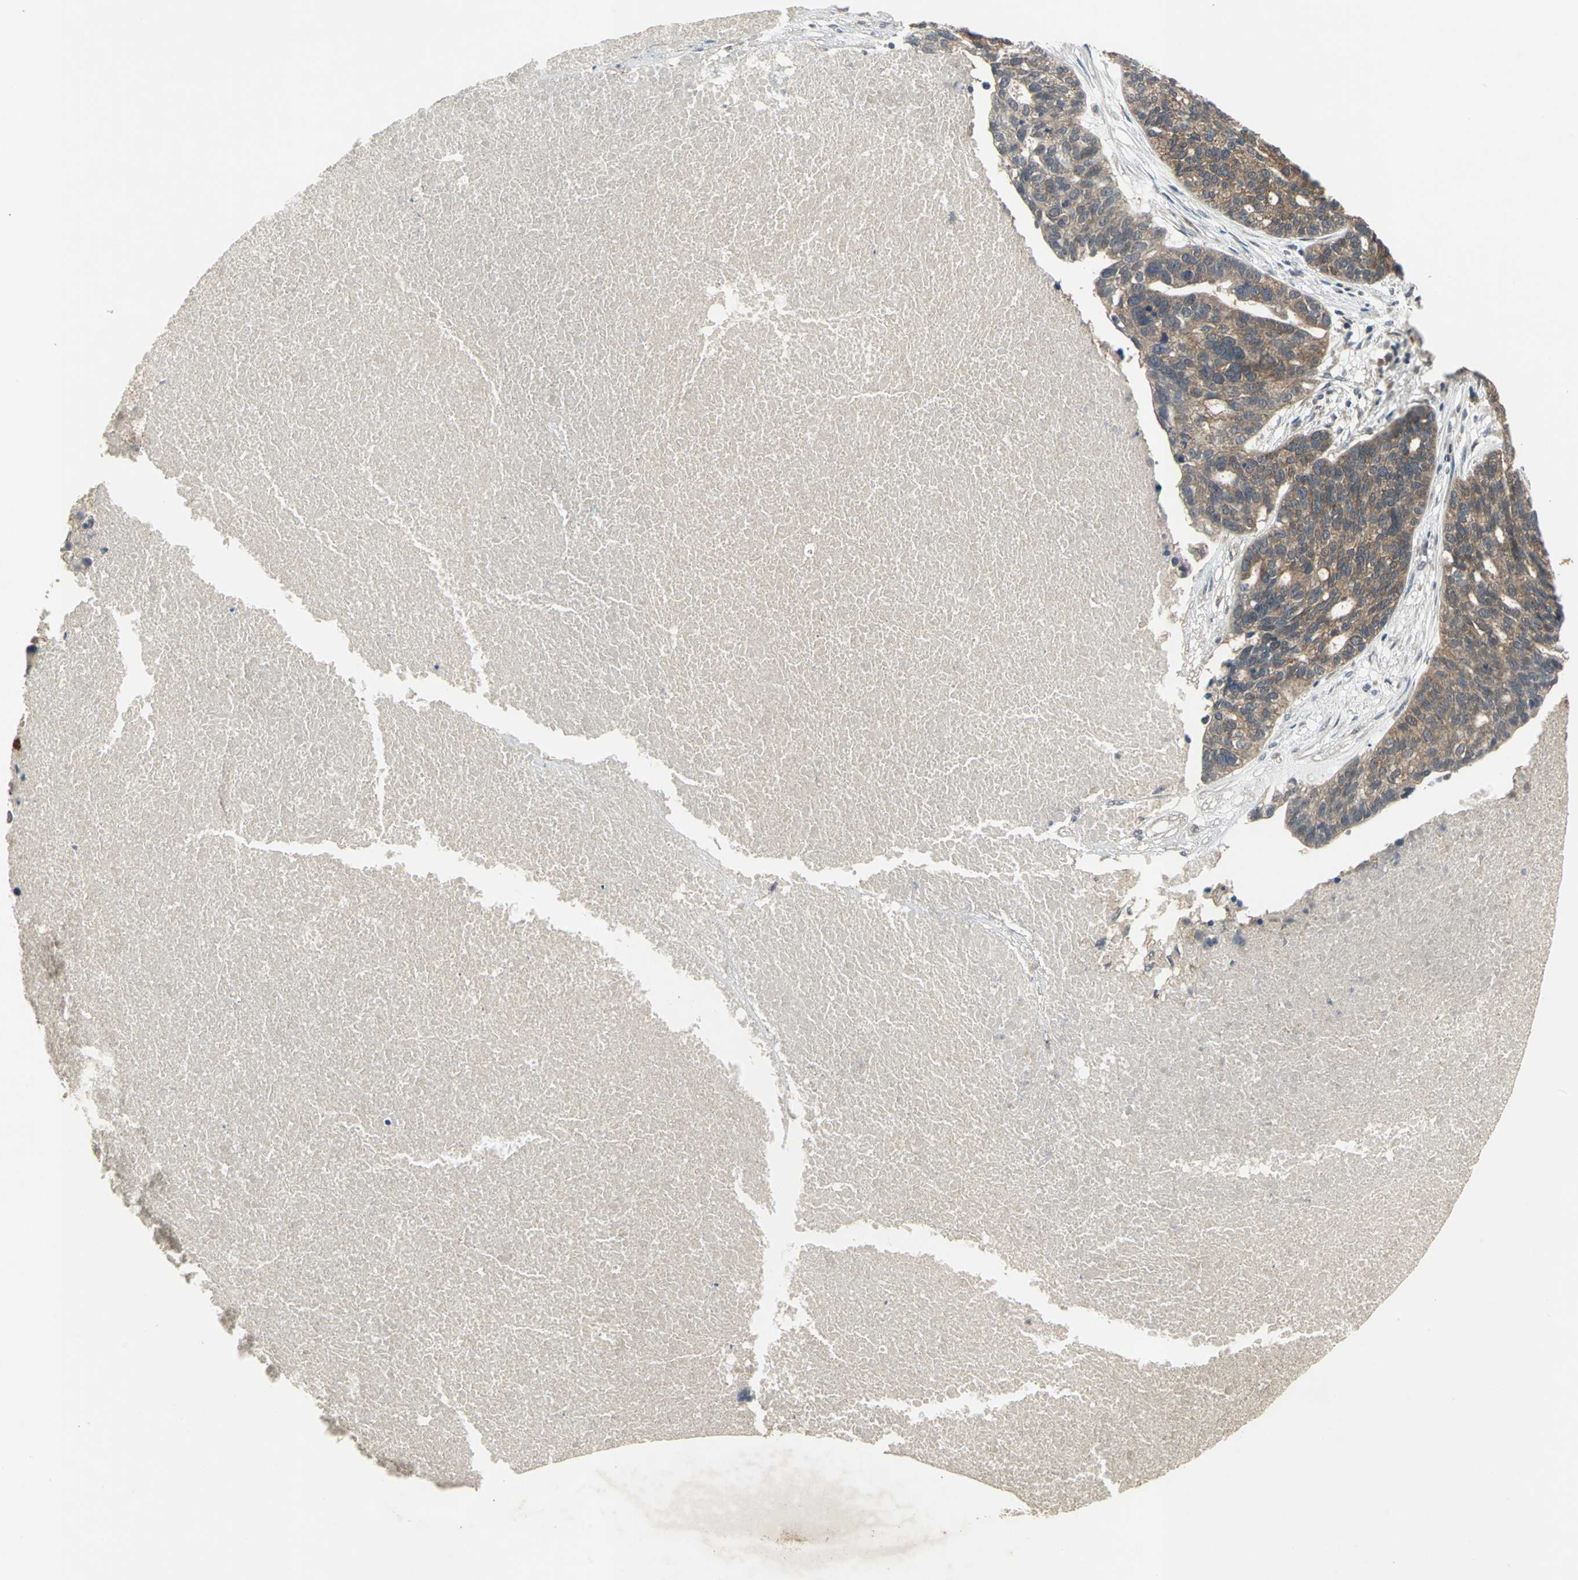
{"staining": {"intensity": "moderate", "quantity": ">75%", "location": "cytoplasmic/membranous"}, "tissue": "ovarian cancer", "cell_type": "Tumor cells", "image_type": "cancer", "snomed": [{"axis": "morphology", "description": "Cystadenocarcinoma, serous, NOS"}, {"axis": "topography", "description": "Ovary"}], "caption": "Protein expression by immunohistochemistry demonstrates moderate cytoplasmic/membranous expression in about >75% of tumor cells in ovarian cancer (serous cystadenocarcinoma). The protein of interest is stained brown, and the nuclei are stained in blue (DAB IHC with brightfield microscopy, high magnification).", "gene": "KEAP1", "patient": {"sex": "female", "age": 59}}